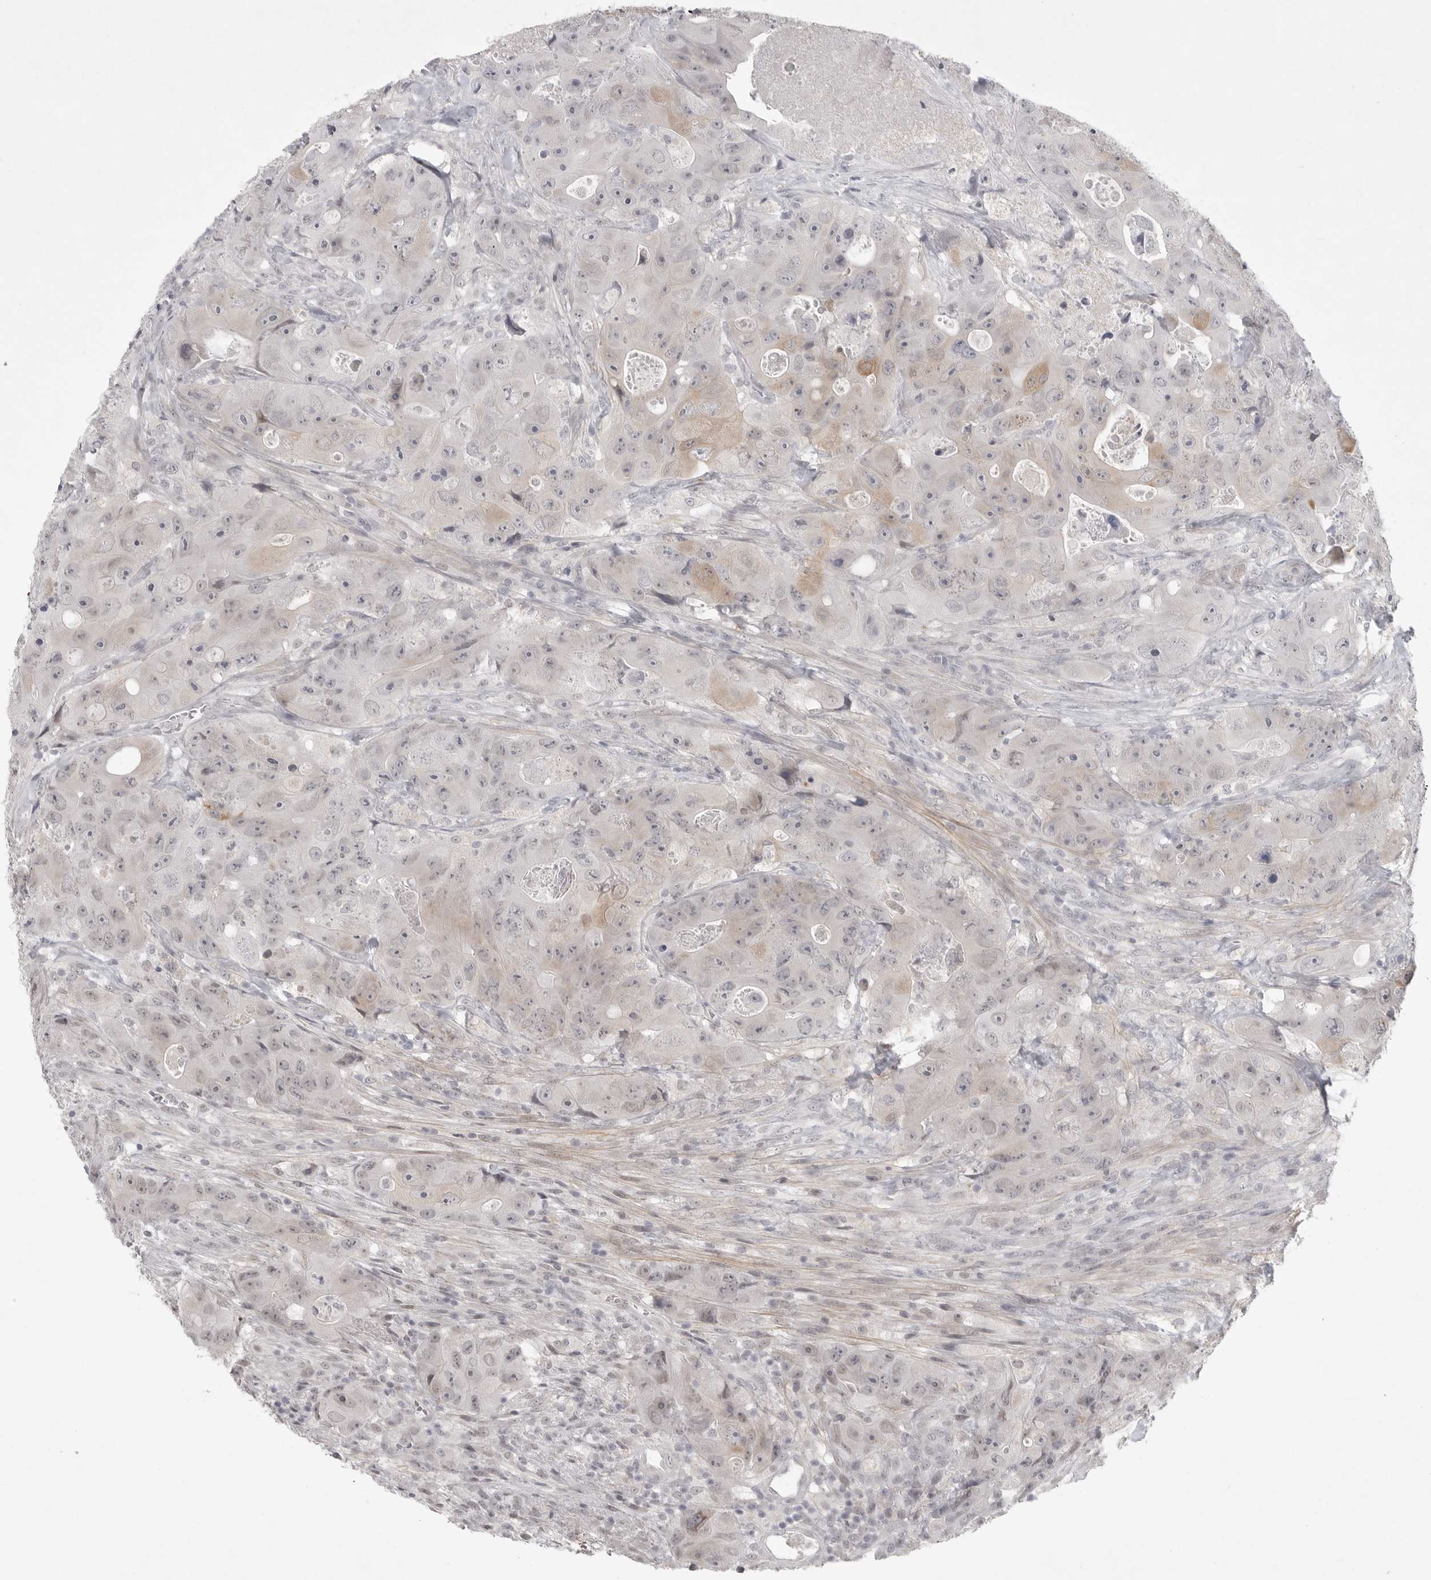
{"staining": {"intensity": "moderate", "quantity": "<25%", "location": "cytoplasmic/membranous"}, "tissue": "colorectal cancer", "cell_type": "Tumor cells", "image_type": "cancer", "snomed": [{"axis": "morphology", "description": "Adenocarcinoma, NOS"}, {"axis": "topography", "description": "Colon"}], "caption": "The immunohistochemical stain shows moderate cytoplasmic/membranous staining in tumor cells of colorectal adenocarcinoma tissue.", "gene": "TCTN3", "patient": {"sex": "female", "age": 46}}